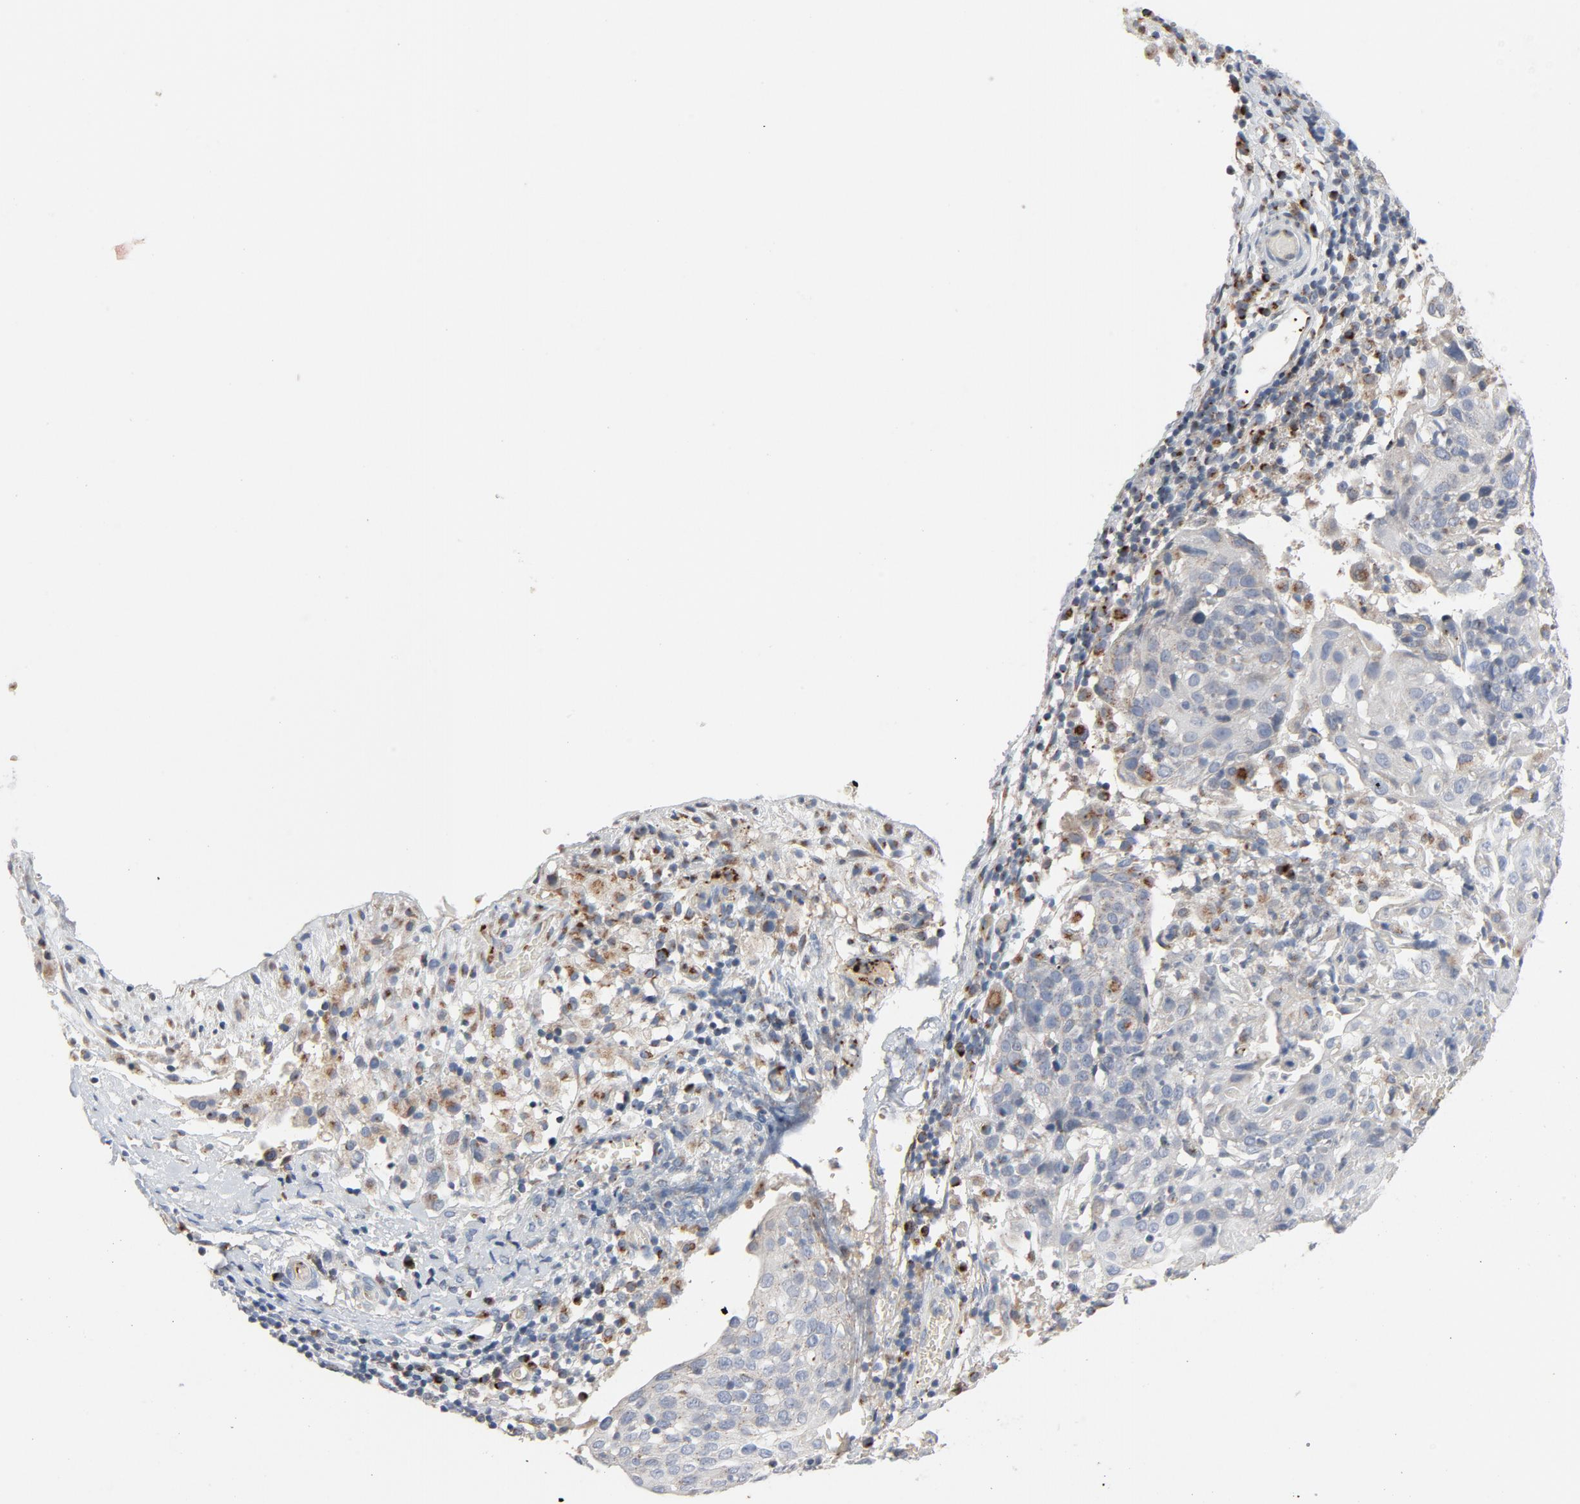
{"staining": {"intensity": "negative", "quantity": "none", "location": "none"}, "tissue": "cervical cancer", "cell_type": "Tumor cells", "image_type": "cancer", "snomed": [{"axis": "morphology", "description": "Squamous cell carcinoma, NOS"}, {"axis": "topography", "description": "Cervix"}], "caption": "Immunohistochemistry histopathology image of neoplastic tissue: cervical cancer stained with DAB (3,3'-diaminobenzidine) demonstrates no significant protein positivity in tumor cells. (Stains: DAB (3,3'-diaminobenzidine) immunohistochemistry with hematoxylin counter stain, Microscopy: brightfield microscopy at high magnification).", "gene": "LMAN2", "patient": {"sex": "female", "age": 57}}